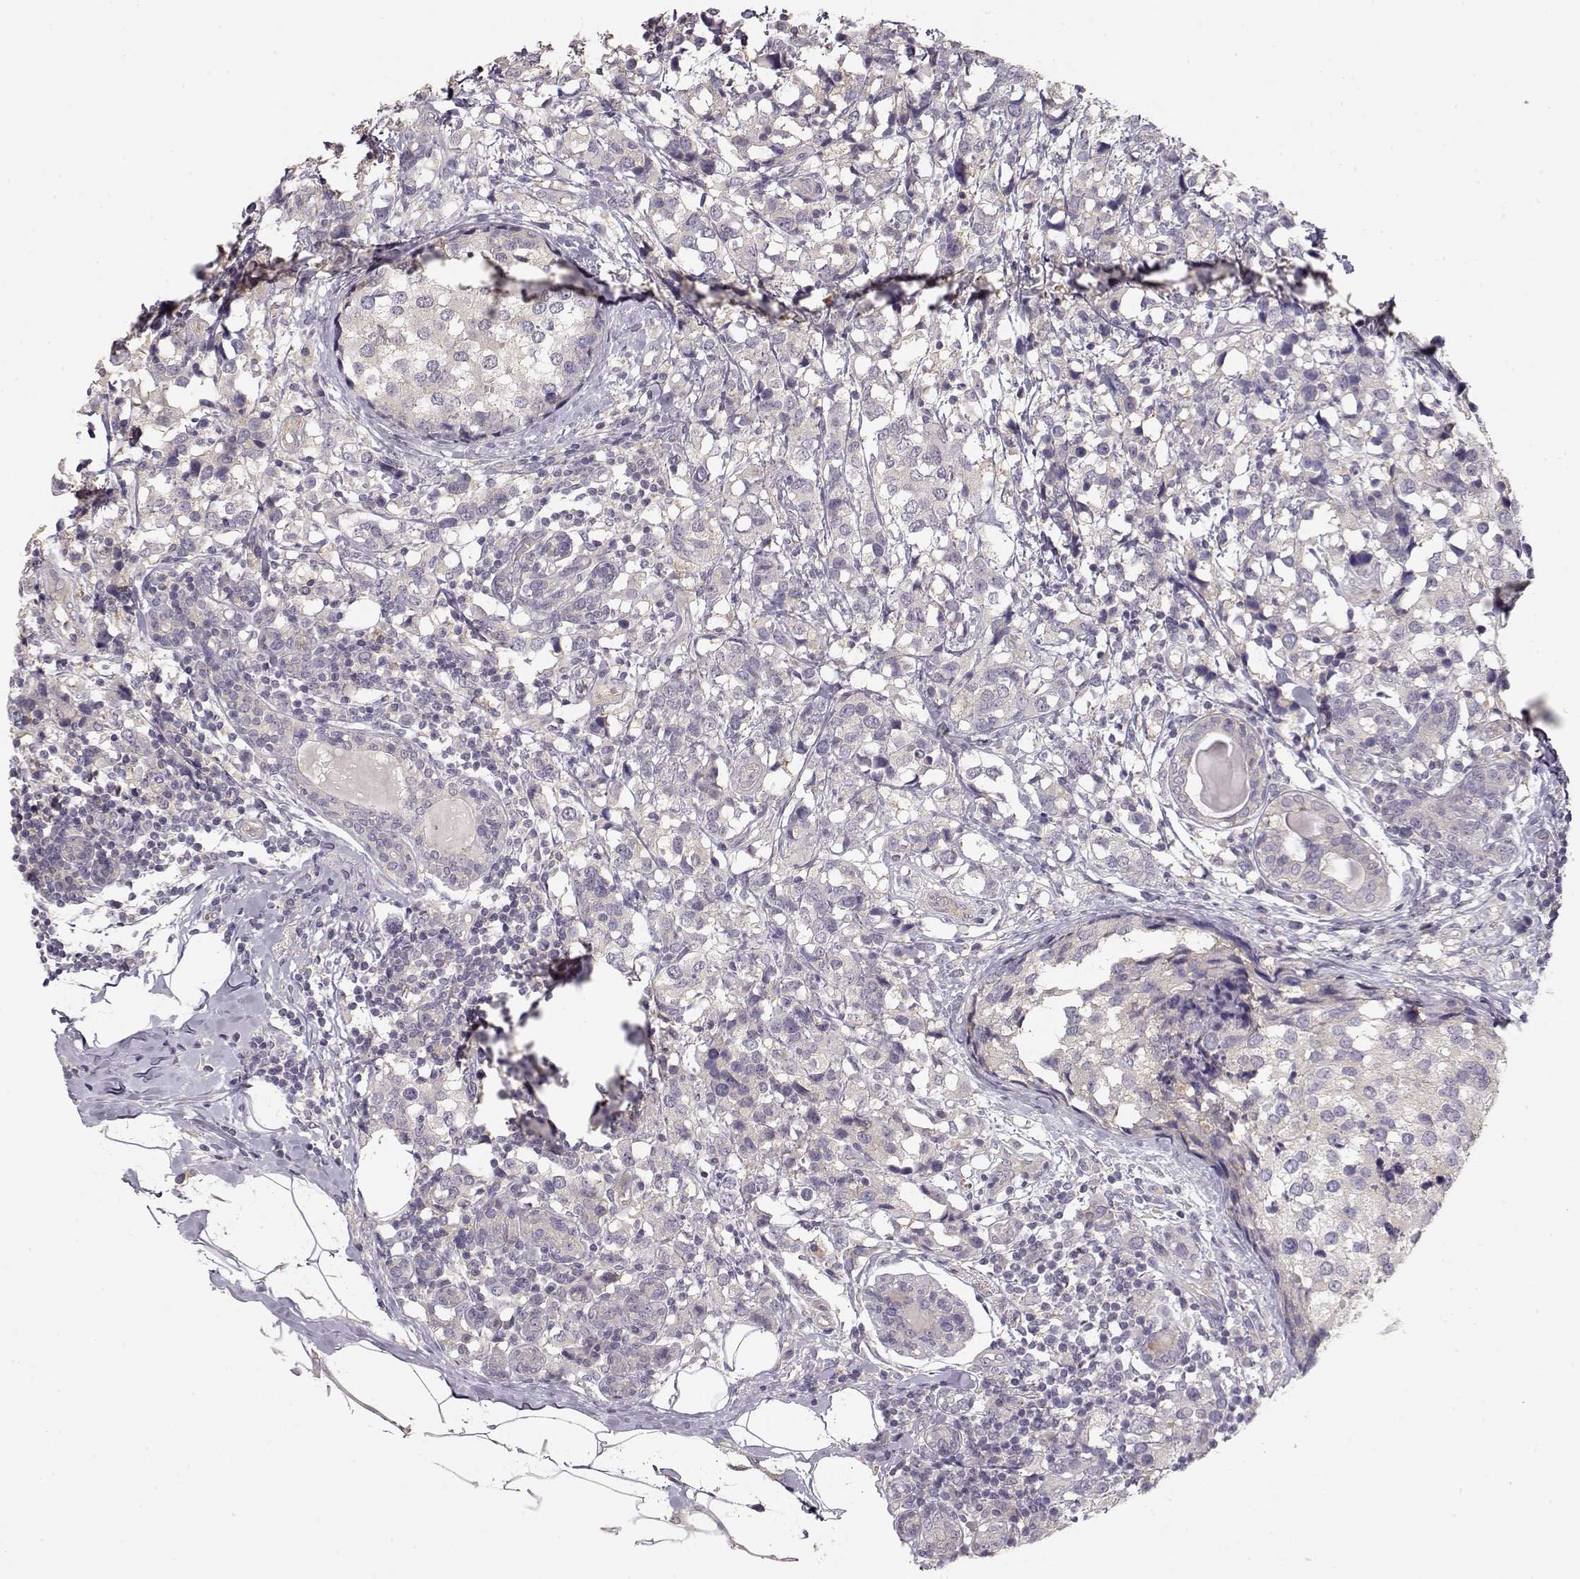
{"staining": {"intensity": "negative", "quantity": "none", "location": "none"}, "tissue": "breast cancer", "cell_type": "Tumor cells", "image_type": "cancer", "snomed": [{"axis": "morphology", "description": "Lobular carcinoma"}, {"axis": "topography", "description": "Breast"}], "caption": "Tumor cells are negative for protein expression in human breast cancer (lobular carcinoma).", "gene": "ARHGAP8", "patient": {"sex": "female", "age": 59}}